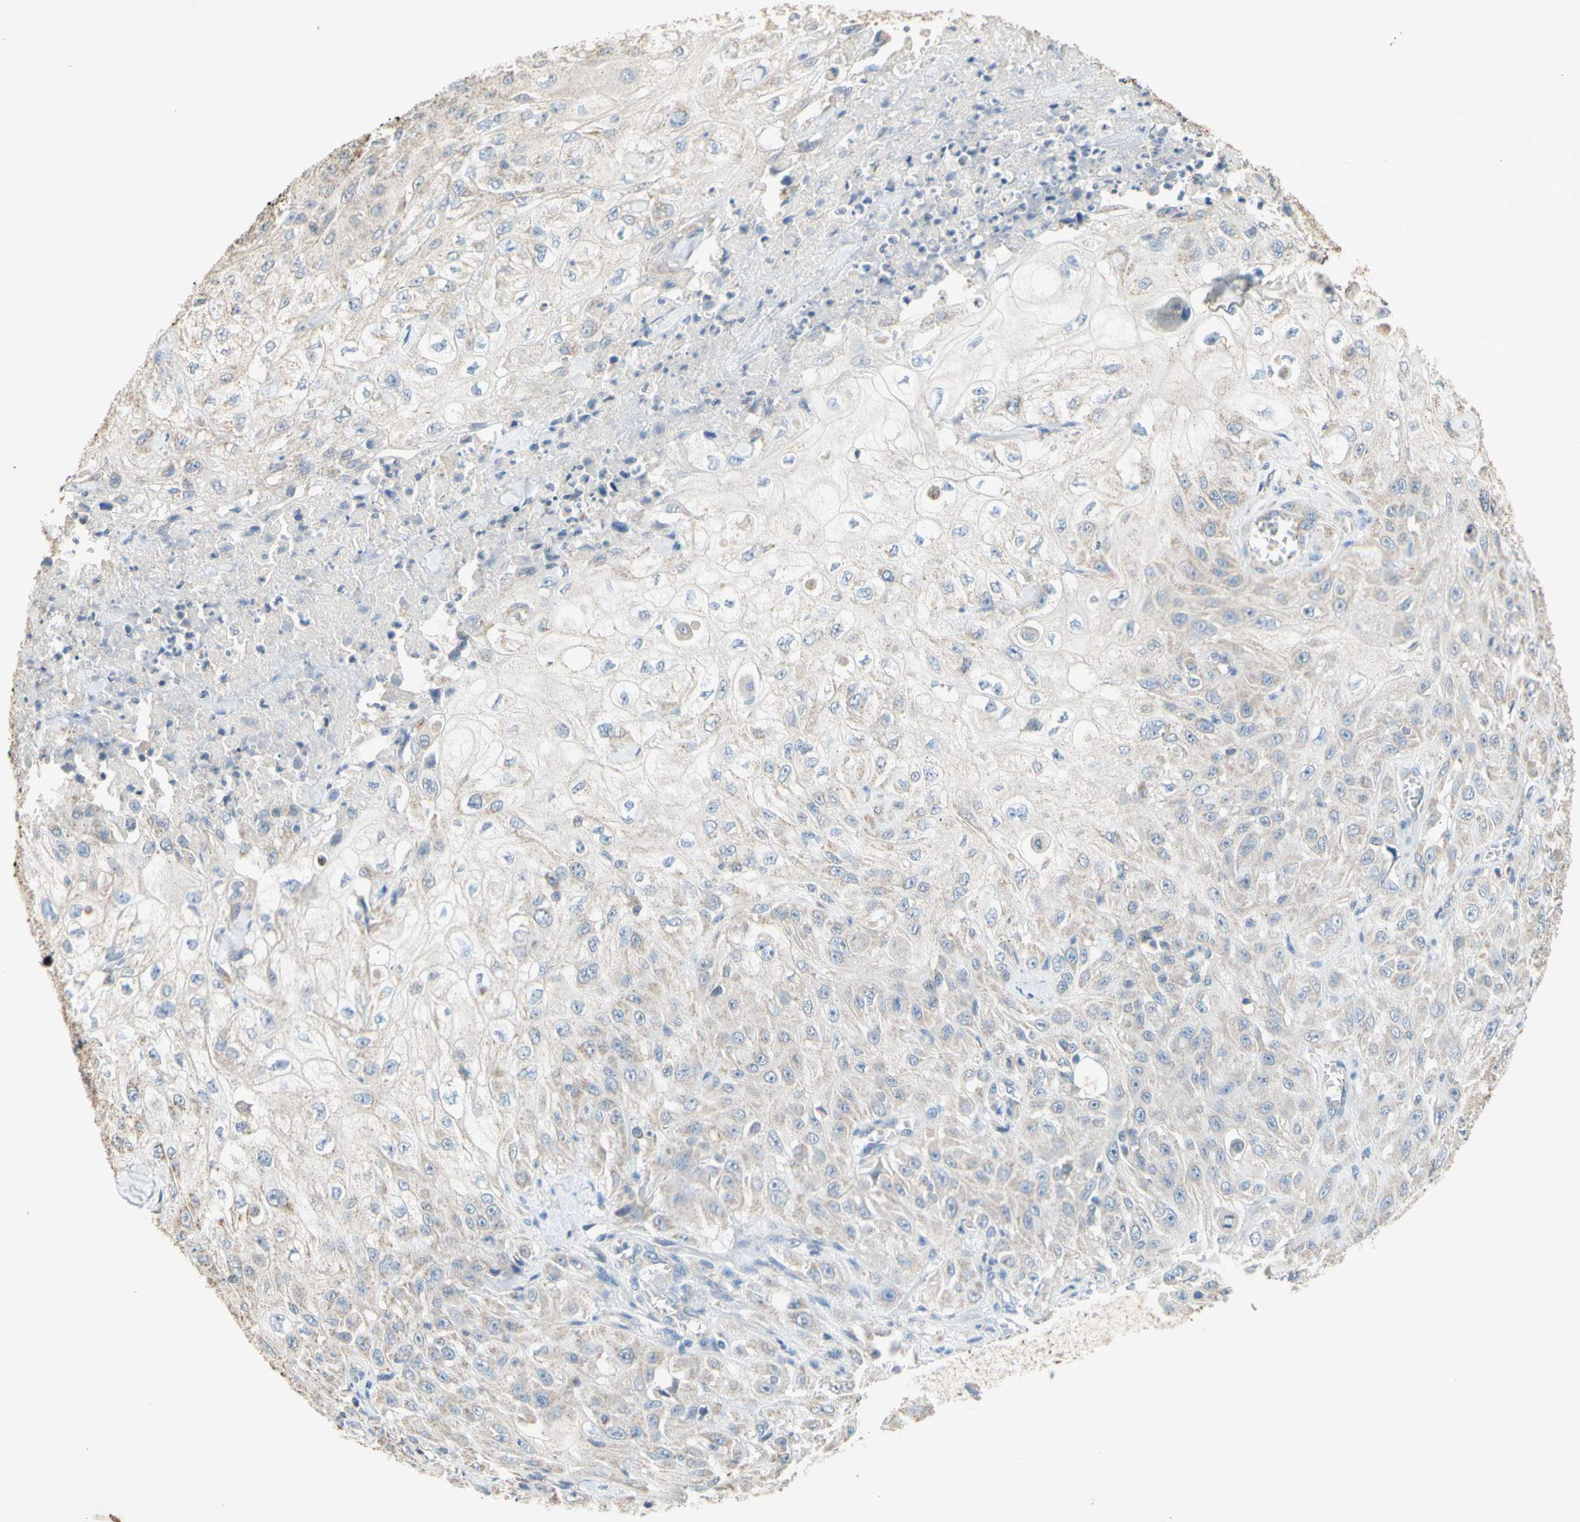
{"staining": {"intensity": "negative", "quantity": "none", "location": "none"}, "tissue": "skin cancer", "cell_type": "Tumor cells", "image_type": "cancer", "snomed": [{"axis": "morphology", "description": "Squamous cell carcinoma, NOS"}, {"axis": "morphology", "description": "Squamous cell carcinoma, metastatic, NOS"}, {"axis": "topography", "description": "Skin"}, {"axis": "topography", "description": "Lymph node"}], "caption": "An IHC photomicrograph of metastatic squamous cell carcinoma (skin) is shown. There is no staining in tumor cells of metastatic squamous cell carcinoma (skin). Brightfield microscopy of IHC stained with DAB (brown) and hematoxylin (blue), captured at high magnification.", "gene": "PTGIS", "patient": {"sex": "male", "age": 75}}